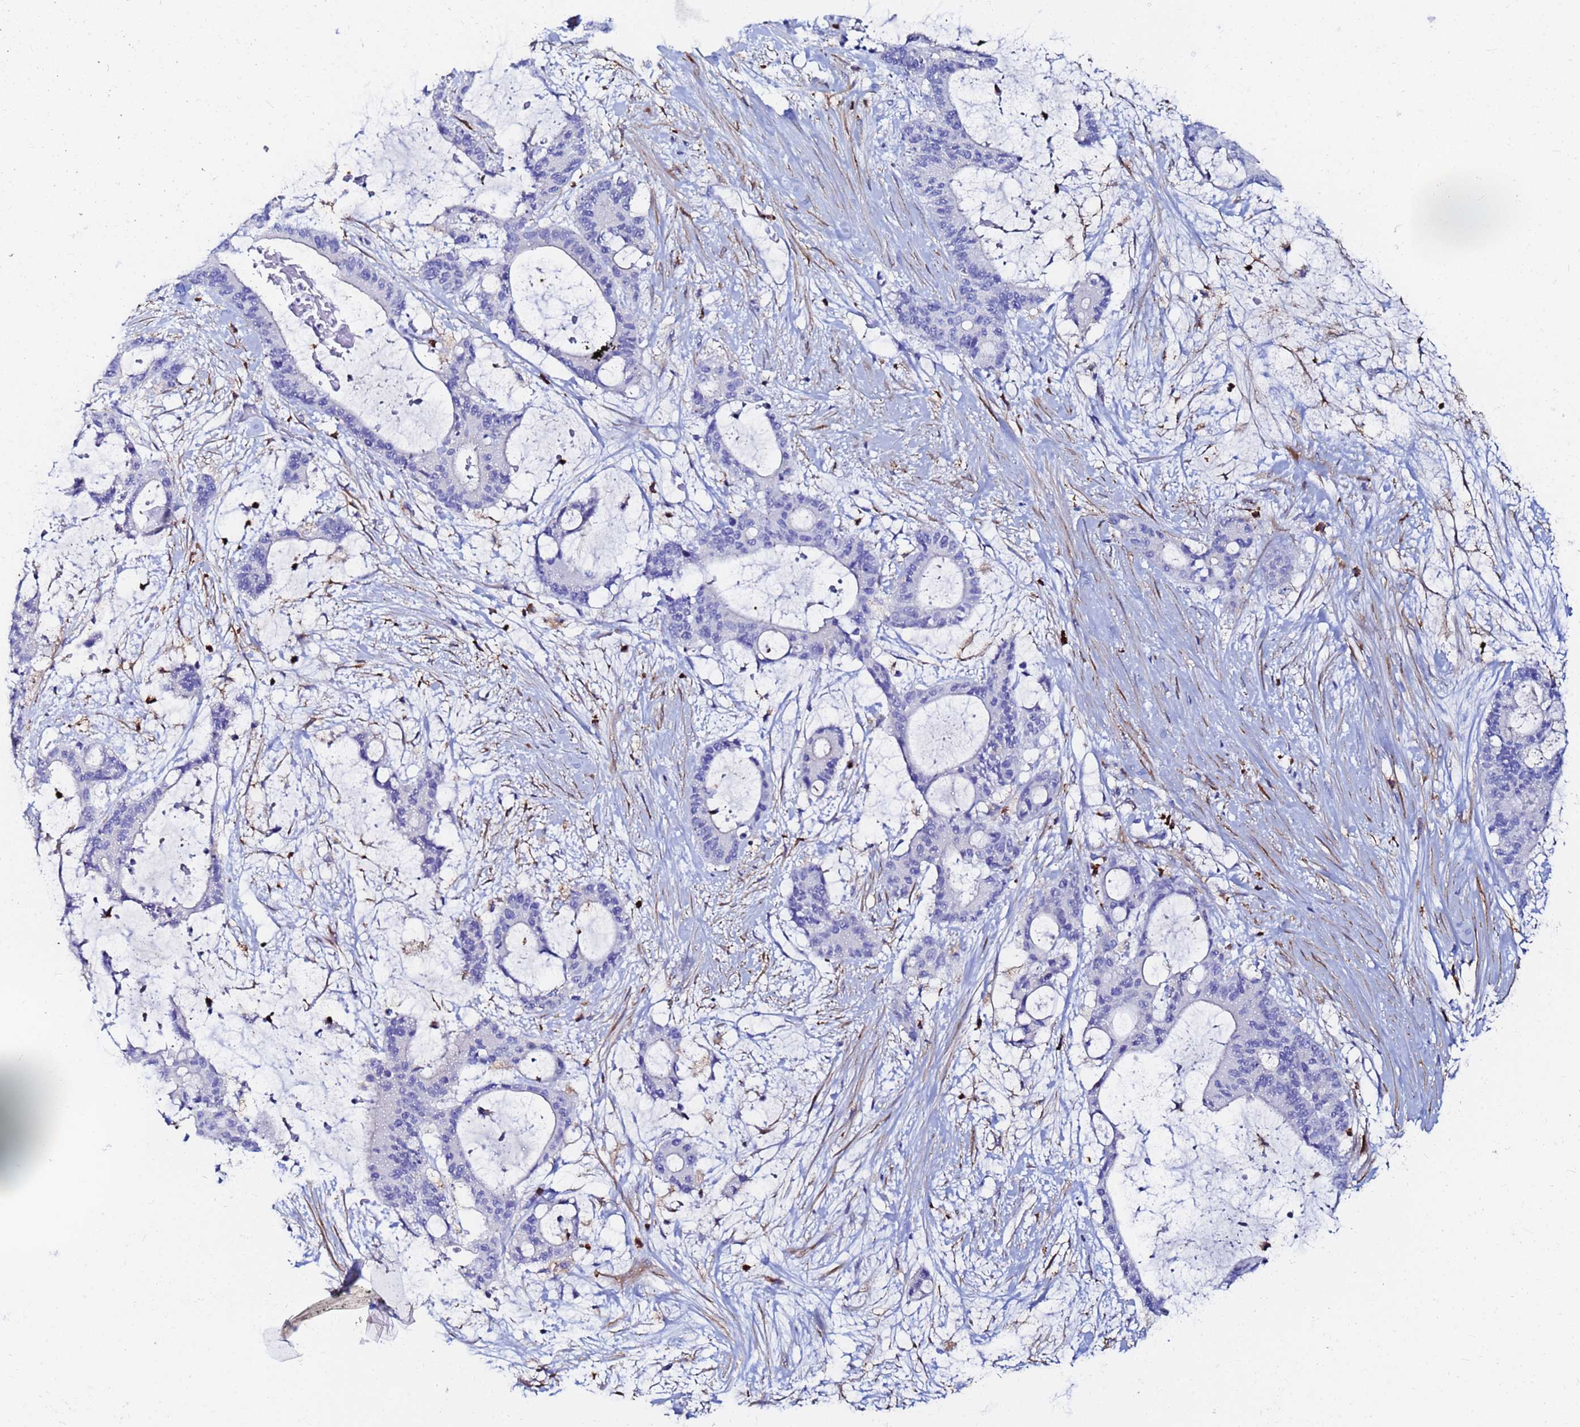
{"staining": {"intensity": "negative", "quantity": "none", "location": "none"}, "tissue": "liver cancer", "cell_type": "Tumor cells", "image_type": "cancer", "snomed": [{"axis": "morphology", "description": "Normal tissue, NOS"}, {"axis": "morphology", "description": "Cholangiocarcinoma"}, {"axis": "topography", "description": "Liver"}, {"axis": "topography", "description": "Peripheral nerve tissue"}], "caption": "A photomicrograph of human liver cholangiocarcinoma is negative for staining in tumor cells. The staining is performed using DAB (3,3'-diaminobenzidine) brown chromogen with nuclei counter-stained in using hematoxylin.", "gene": "BASP1", "patient": {"sex": "female", "age": 73}}